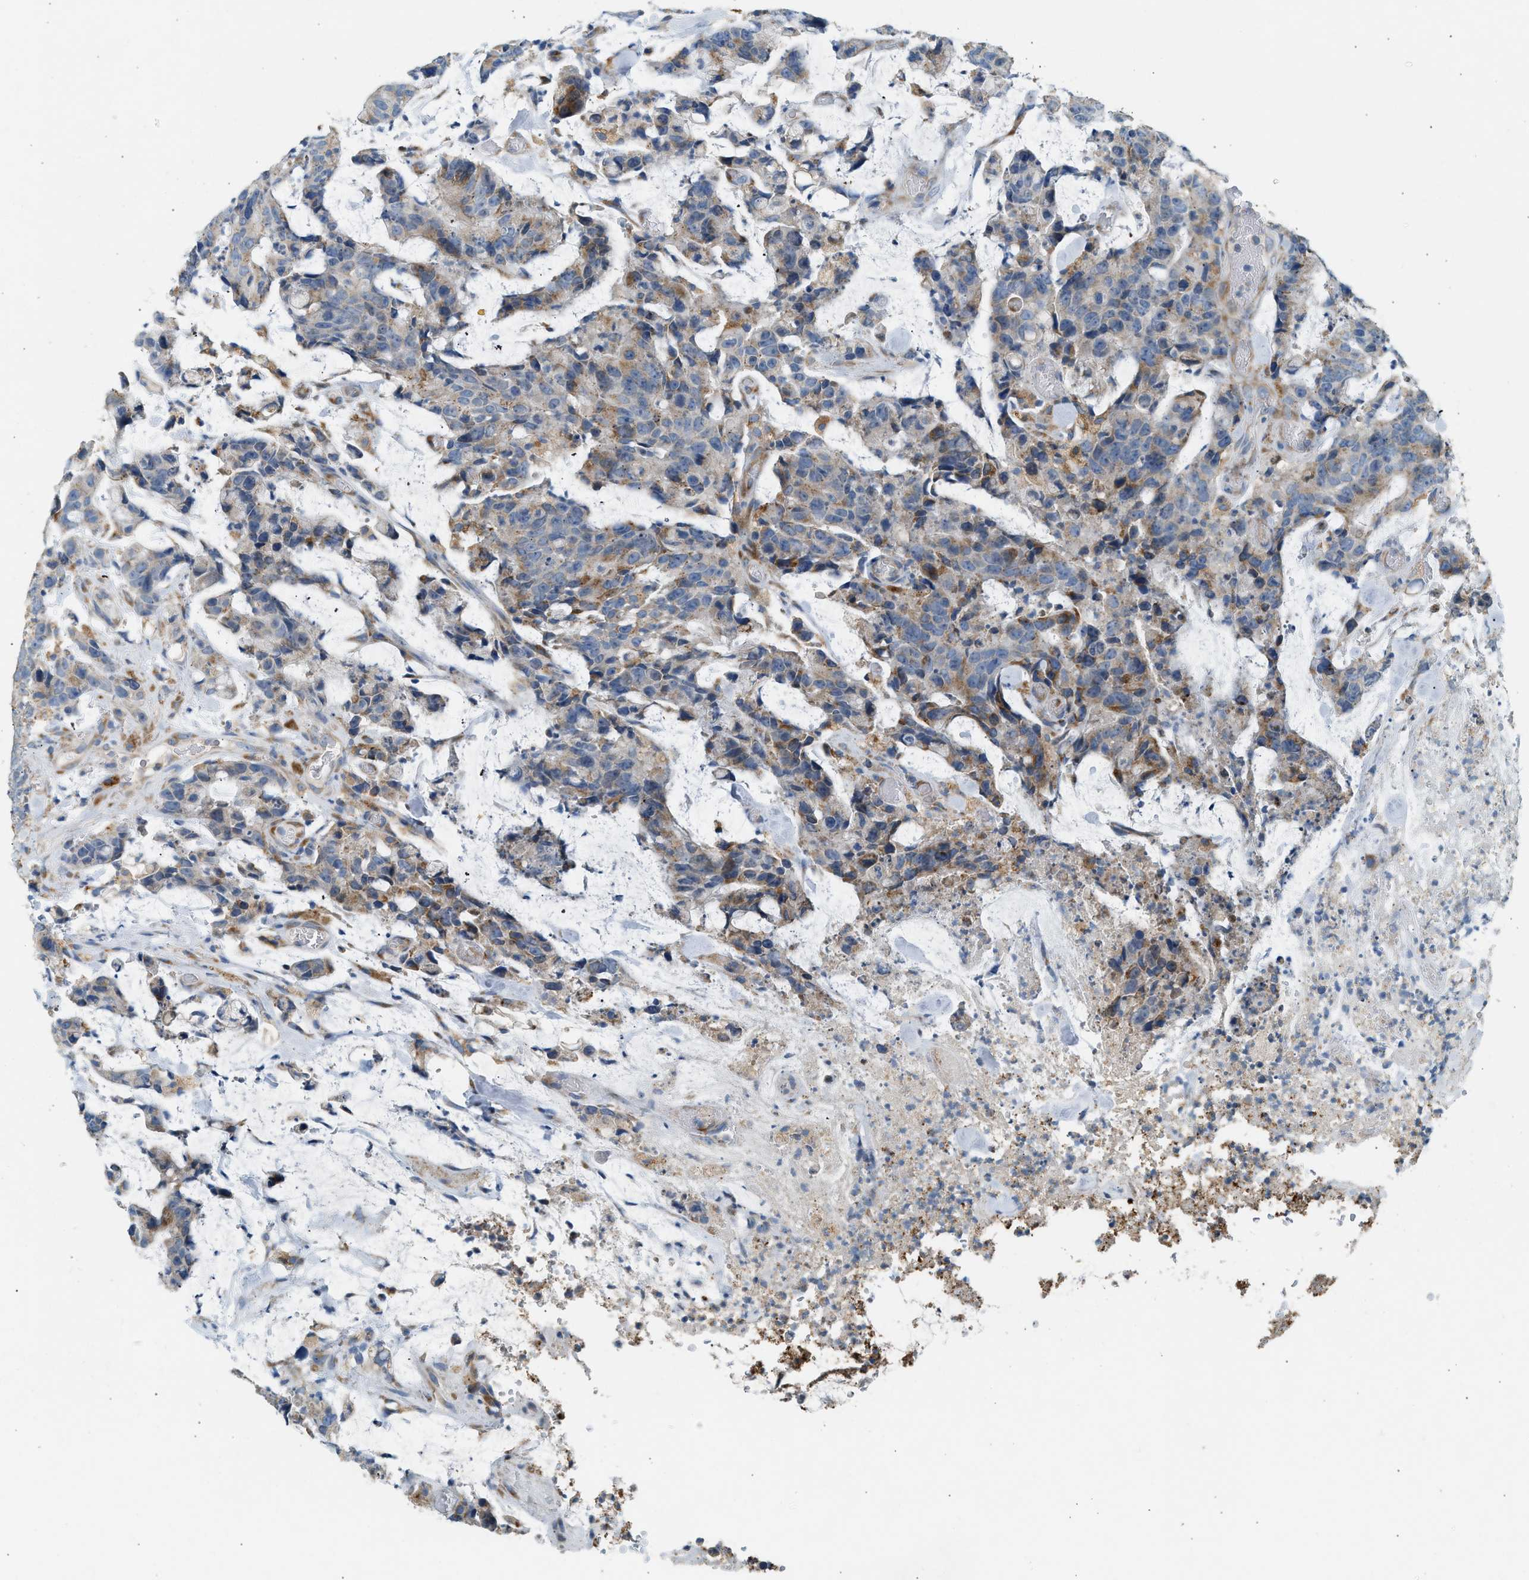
{"staining": {"intensity": "moderate", "quantity": ">75%", "location": "cytoplasmic/membranous"}, "tissue": "colorectal cancer", "cell_type": "Tumor cells", "image_type": "cancer", "snomed": [{"axis": "morphology", "description": "Adenocarcinoma, NOS"}, {"axis": "topography", "description": "Colon"}], "caption": "IHC image of neoplastic tissue: human colorectal cancer (adenocarcinoma) stained using immunohistochemistry displays medium levels of moderate protein expression localized specifically in the cytoplasmic/membranous of tumor cells, appearing as a cytoplasmic/membranous brown color.", "gene": "CTSB", "patient": {"sex": "female", "age": 86}}